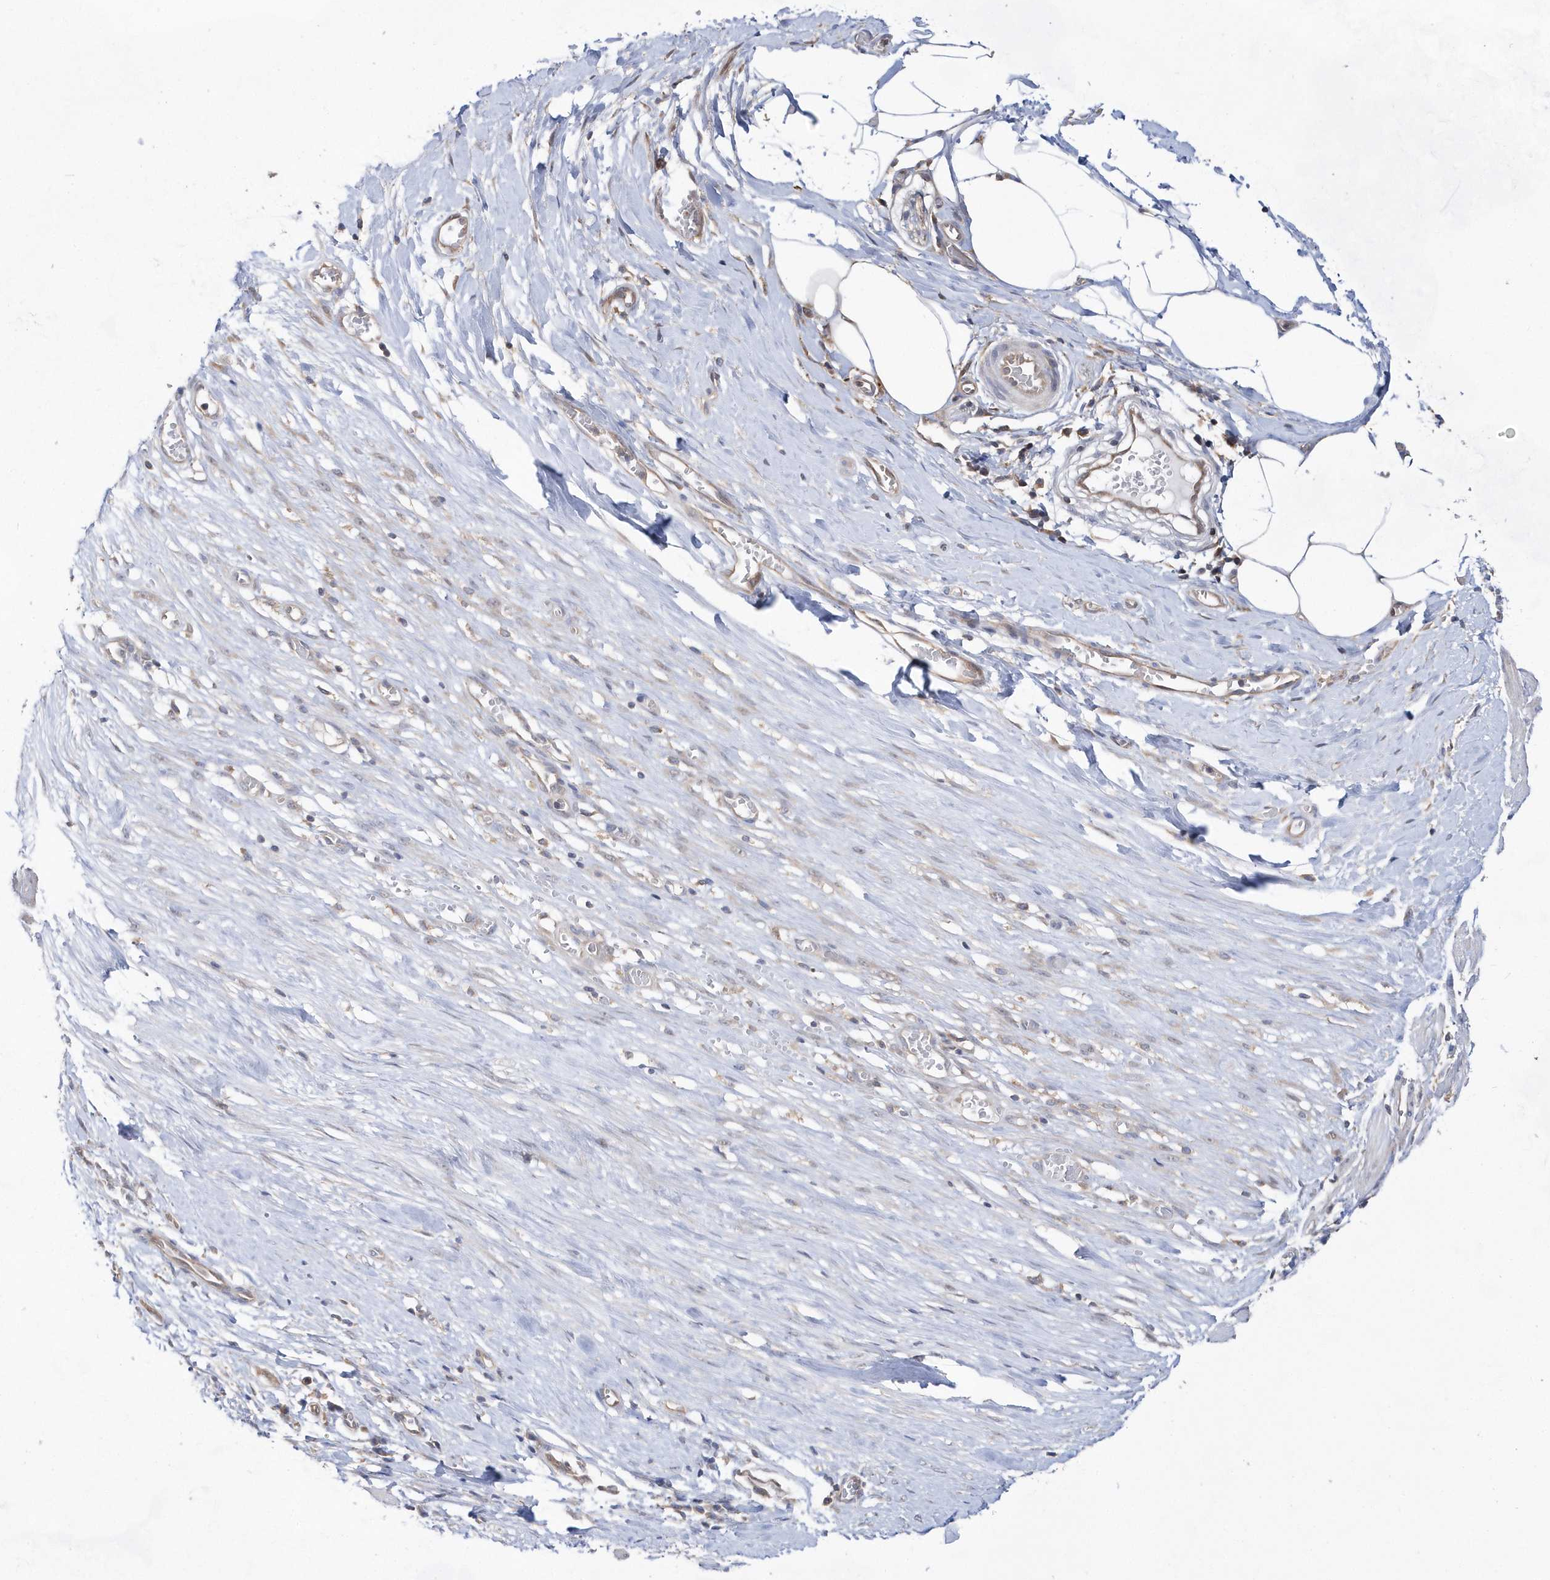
{"staining": {"intensity": "weak", "quantity": "<25%", "location": "cytoplasmic/membranous"}, "tissue": "smooth muscle", "cell_type": "Smooth muscle cells", "image_type": "normal", "snomed": [{"axis": "morphology", "description": "Normal tissue, NOS"}, {"axis": "morphology", "description": "Adenocarcinoma, NOS"}, {"axis": "topography", "description": "Colon"}, {"axis": "topography", "description": "Peripheral nerve tissue"}], "caption": "Immunohistochemistry (IHC) photomicrograph of benign smooth muscle stained for a protein (brown), which reveals no expression in smooth muscle cells.", "gene": "BDH2", "patient": {"sex": "male", "age": 14}}